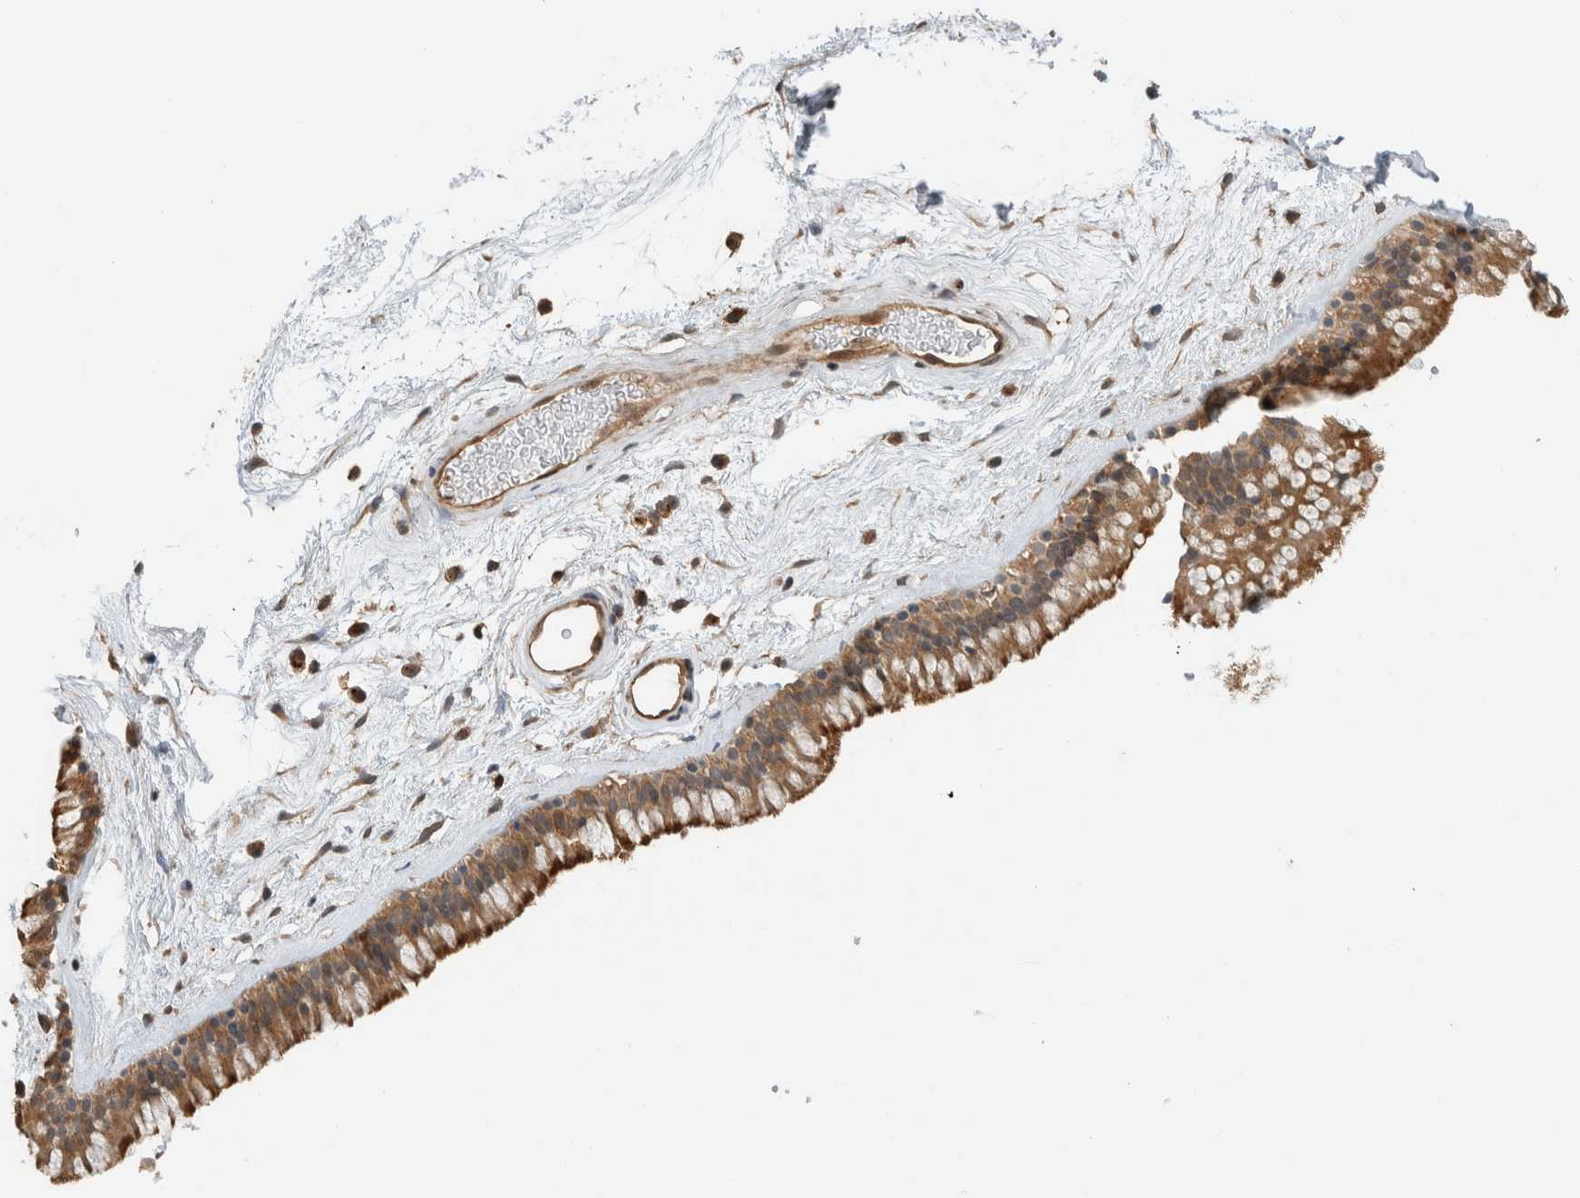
{"staining": {"intensity": "strong", "quantity": "25%-75%", "location": "cytoplasmic/membranous"}, "tissue": "nasopharynx", "cell_type": "Respiratory epithelial cells", "image_type": "normal", "snomed": [{"axis": "morphology", "description": "Normal tissue, NOS"}, {"axis": "morphology", "description": "Inflammation, NOS"}, {"axis": "topography", "description": "Nasopharynx"}], "caption": "An immunohistochemistry photomicrograph of benign tissue is shown. Protein staining in brown labels strong cytoplasmic/membranous positivity in nasopharynx within respiratory epithelial cells. The staining was performed using DAB to visualize the protein expression in brown, while the nuclei were stained in blue with hematoxylin (Magnification: 20x).", "gene": "PFDN4", "patient": {"sex": "male", "age": 48}}